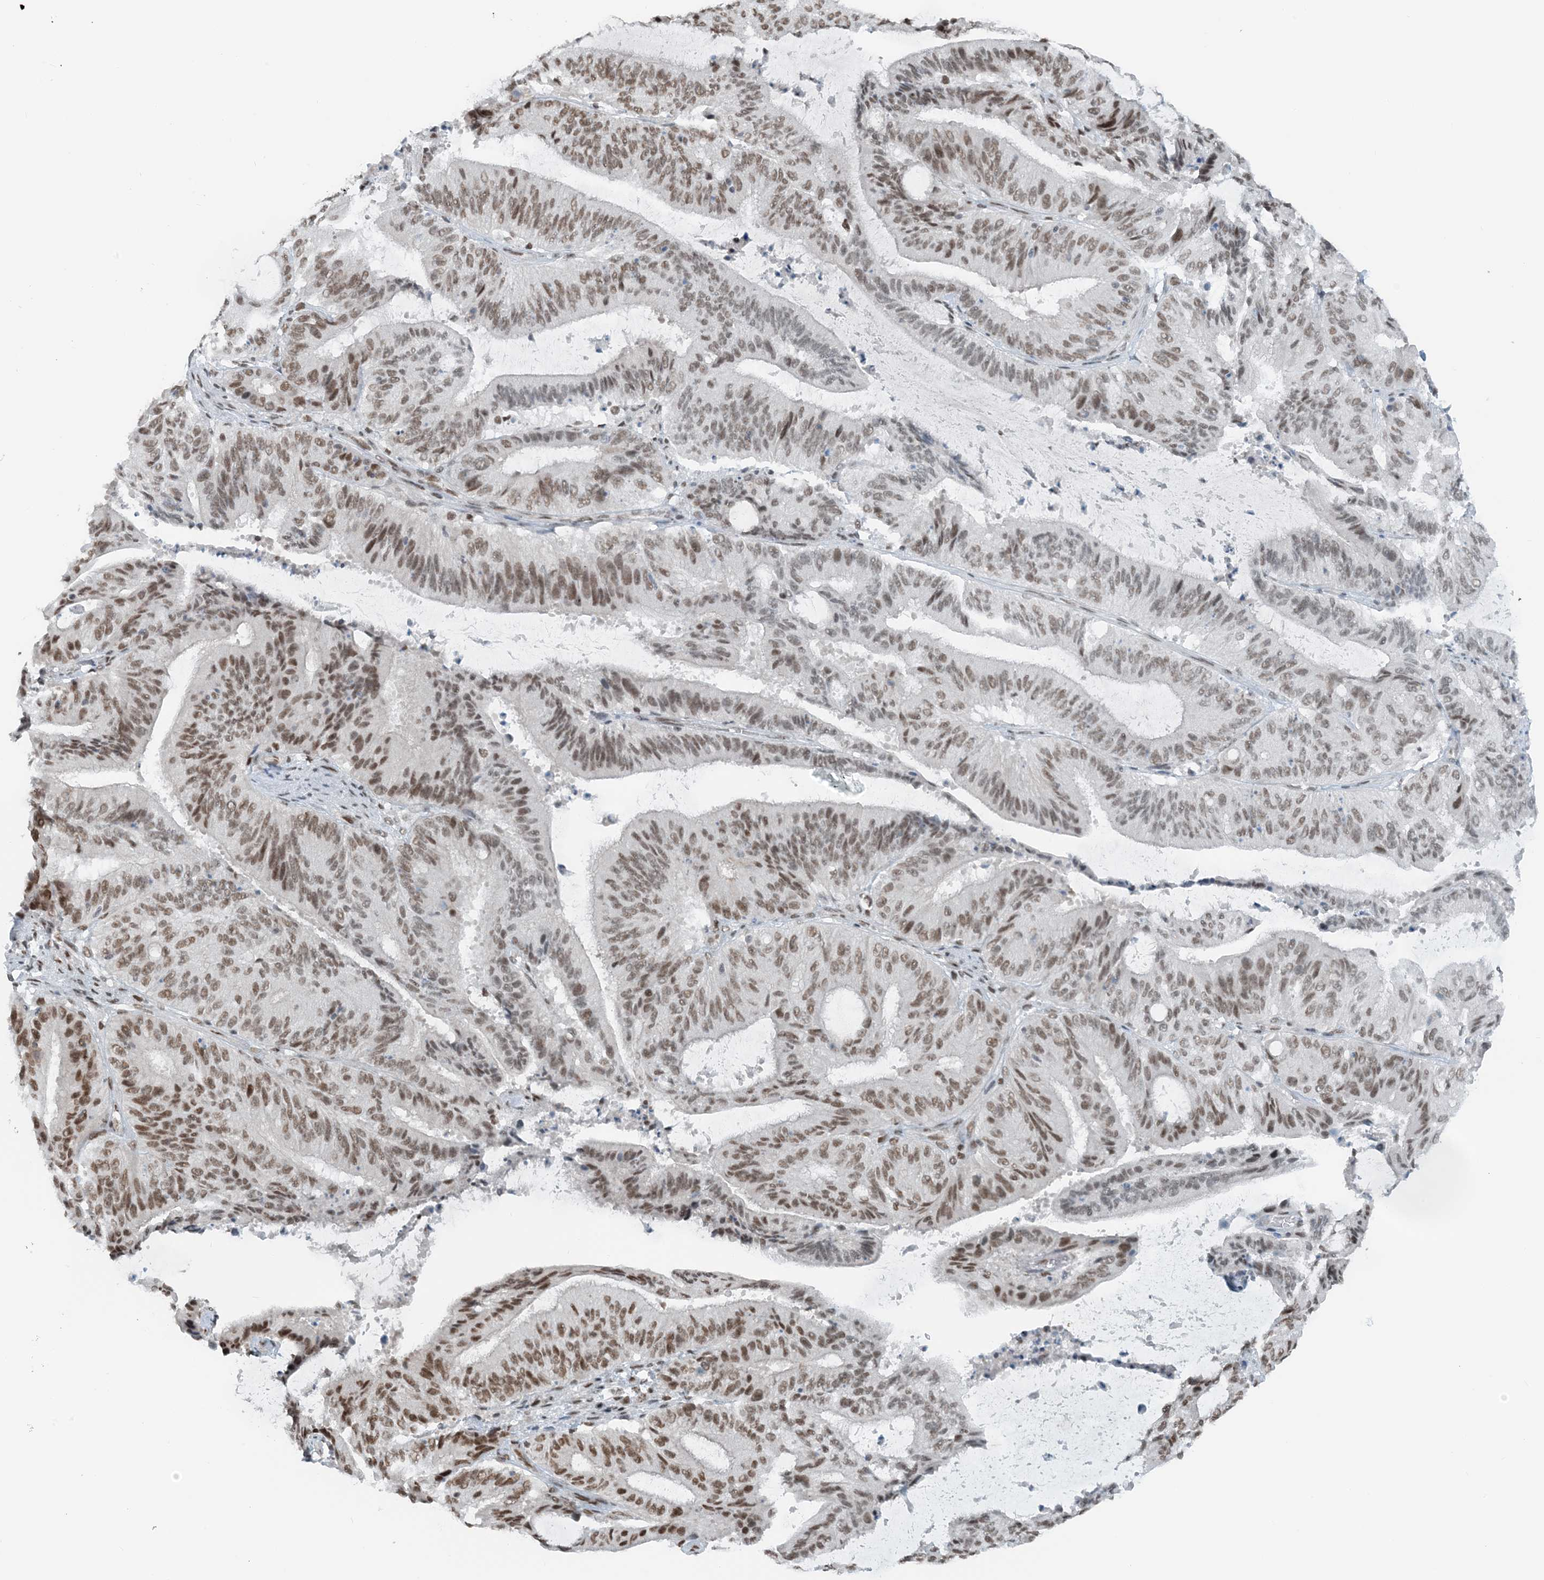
{"staining": {"intensity": "moderate", "quantity": ">75%", "location": "nuclear"}, "tissue": "liver cancer", "cell_type": "Tumor cells", "image_type": "cancer", "snomed": [{"axis": "morphology", "description": "Normal tissue, NOS"}, {"axis": "morphology", "description": "Cholangiocarcinoma"}, {"axis": "topography", "description": "Liver"}, {"axis": "topography", "description": "Peripheral nerve tissue"}], "caption": "Immunohistochemical staining of liver cancer exhibits moderate nuclear protein positivity in approximately >75% of tumor cells.", "gene": "ZNF500", "patient": {"sex": "female", "age": 73}}